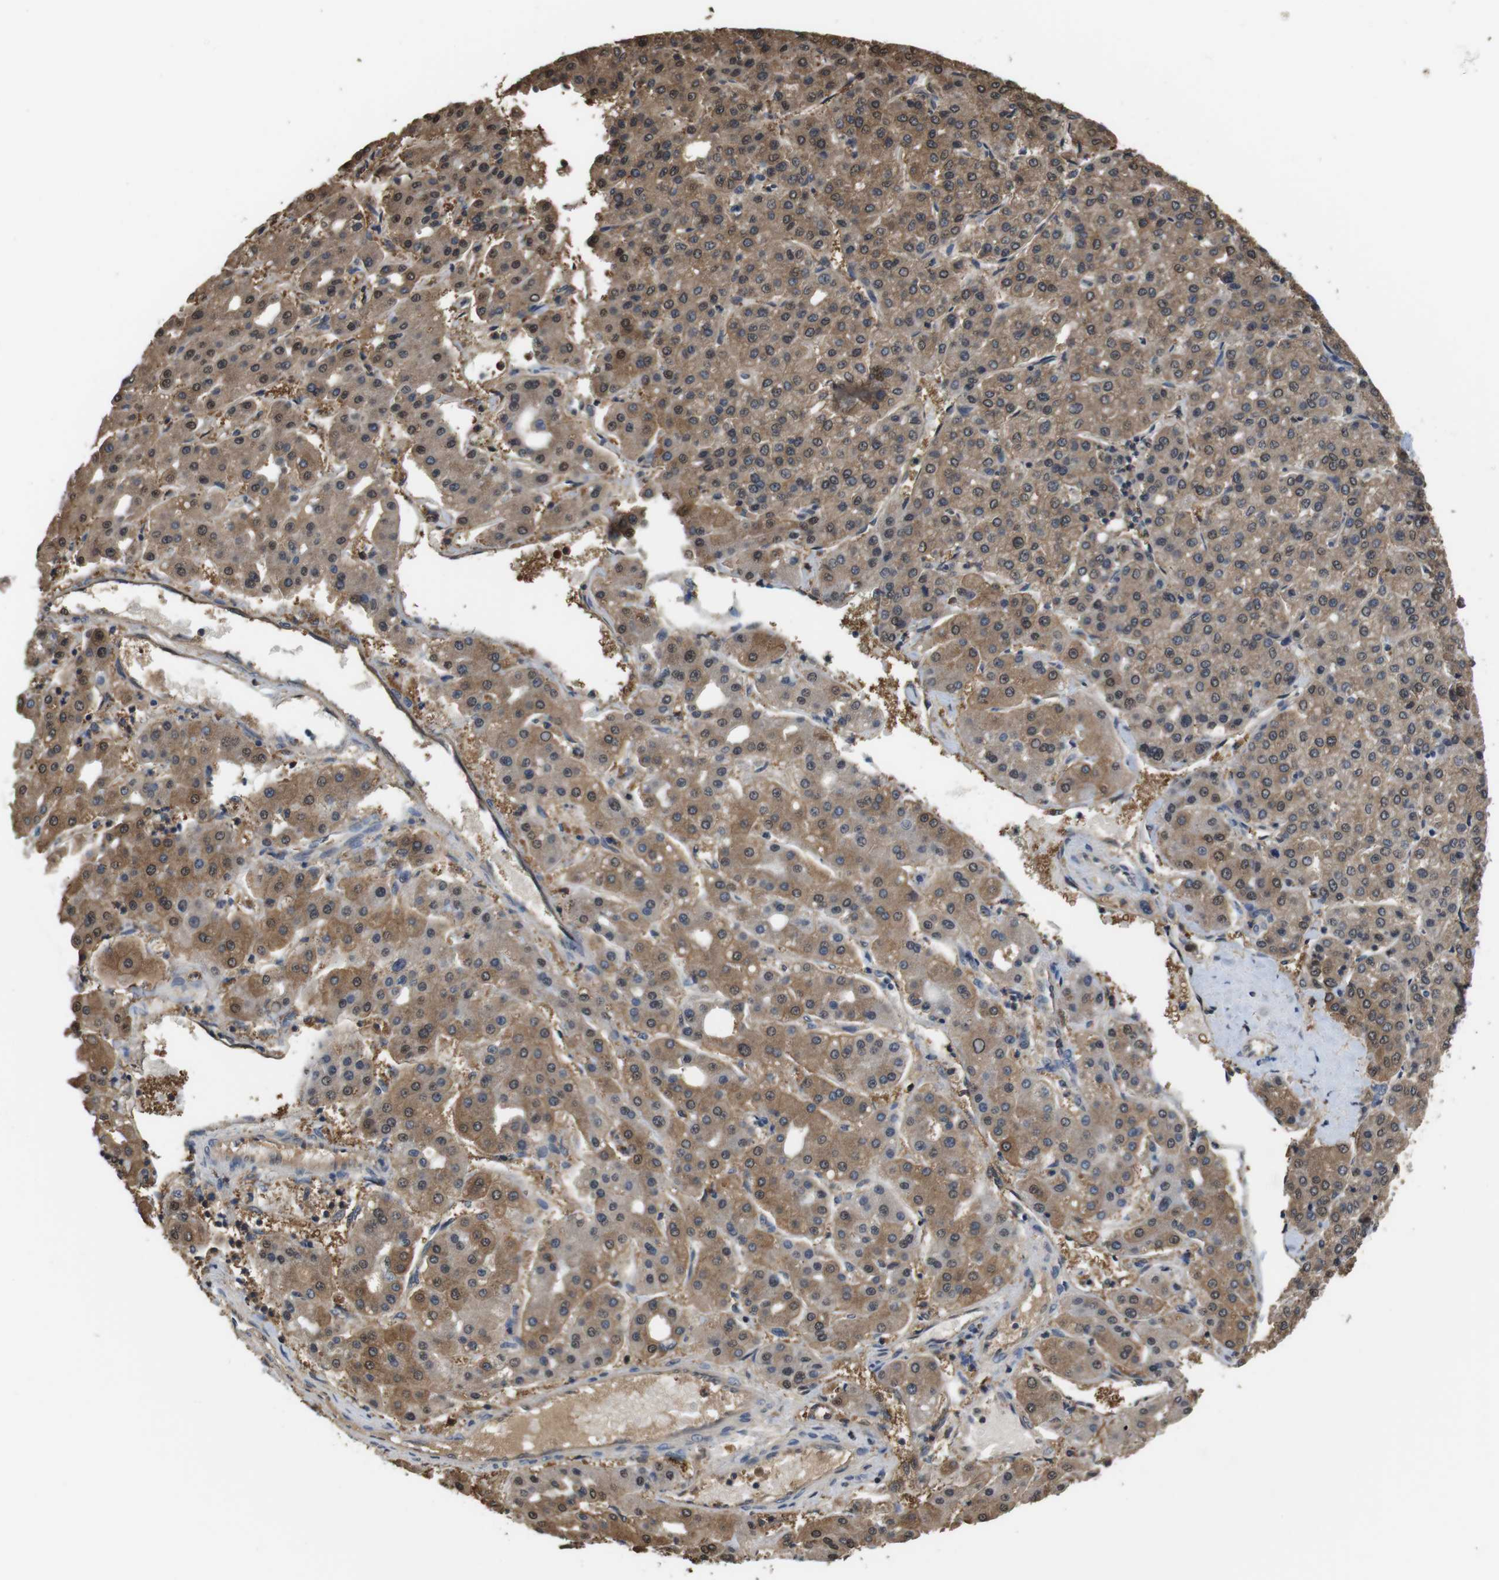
{"staining": {"intensity": "moderate", "quantity": ">75%", "location": "cytoplasmic/membranous,nuclear"}, "tissue": "liver cancer", "cell_type": "Tumor cells", "image_type": "cancer", "snomed": [{"axis": "morphology", "description": "Carcinoma, Hepatocellular, NOS"}, {"axis": "topography", "description": "Liver"}], "caption": "Protein staining of liver hepatocellular carcinoma tissue reveals moderate cytoplasmic/membranous and nuclear positivity in approximately >75% of tumor cells.", "gene": "LDHA", "patient": {"sex": "male", "age": 65}}